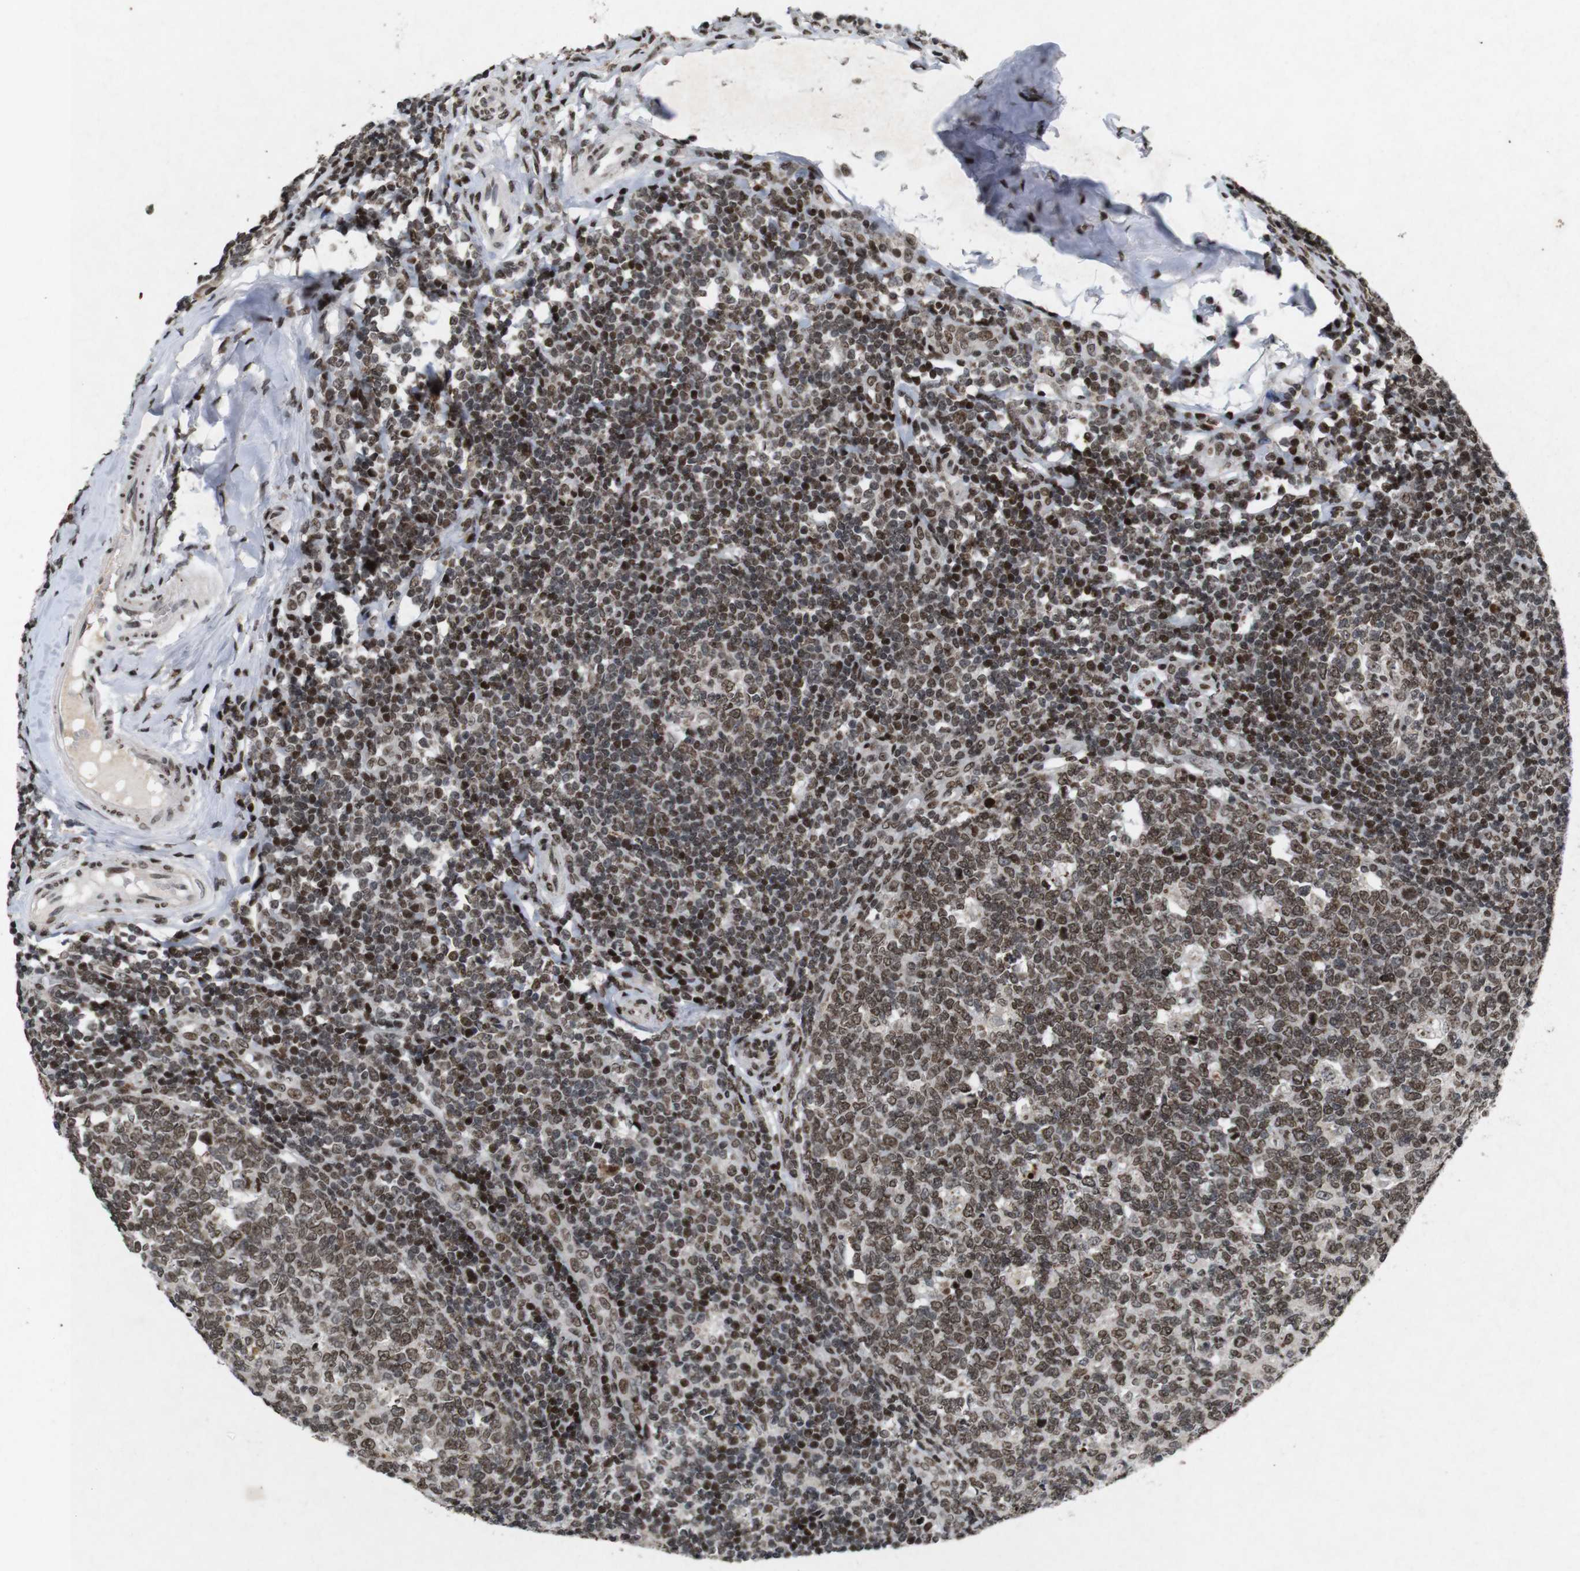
{"staining": {"intensity": "strong", "quantity": ">75%", "location": "nuclear"}, "tissue": "tonsil", "cell_type": "Germinal center cells", "image_type": "normal", "snomed": [{"axis": "morphology", "description": "Normal tissue, NOS"}, {"axis": "topography", "description": "Tonsil"}], "caption": "Brown immunohistochemical staining in benign tonsil displays strong nuclear staining in about >75% of germinal center cells. (DAB (3,3'-diaminobenzidine) = brown stain, brightfield microscopy at high magnification).", "gene": "MAGEH1", "patient": {"sex": "female", "age": 19}}